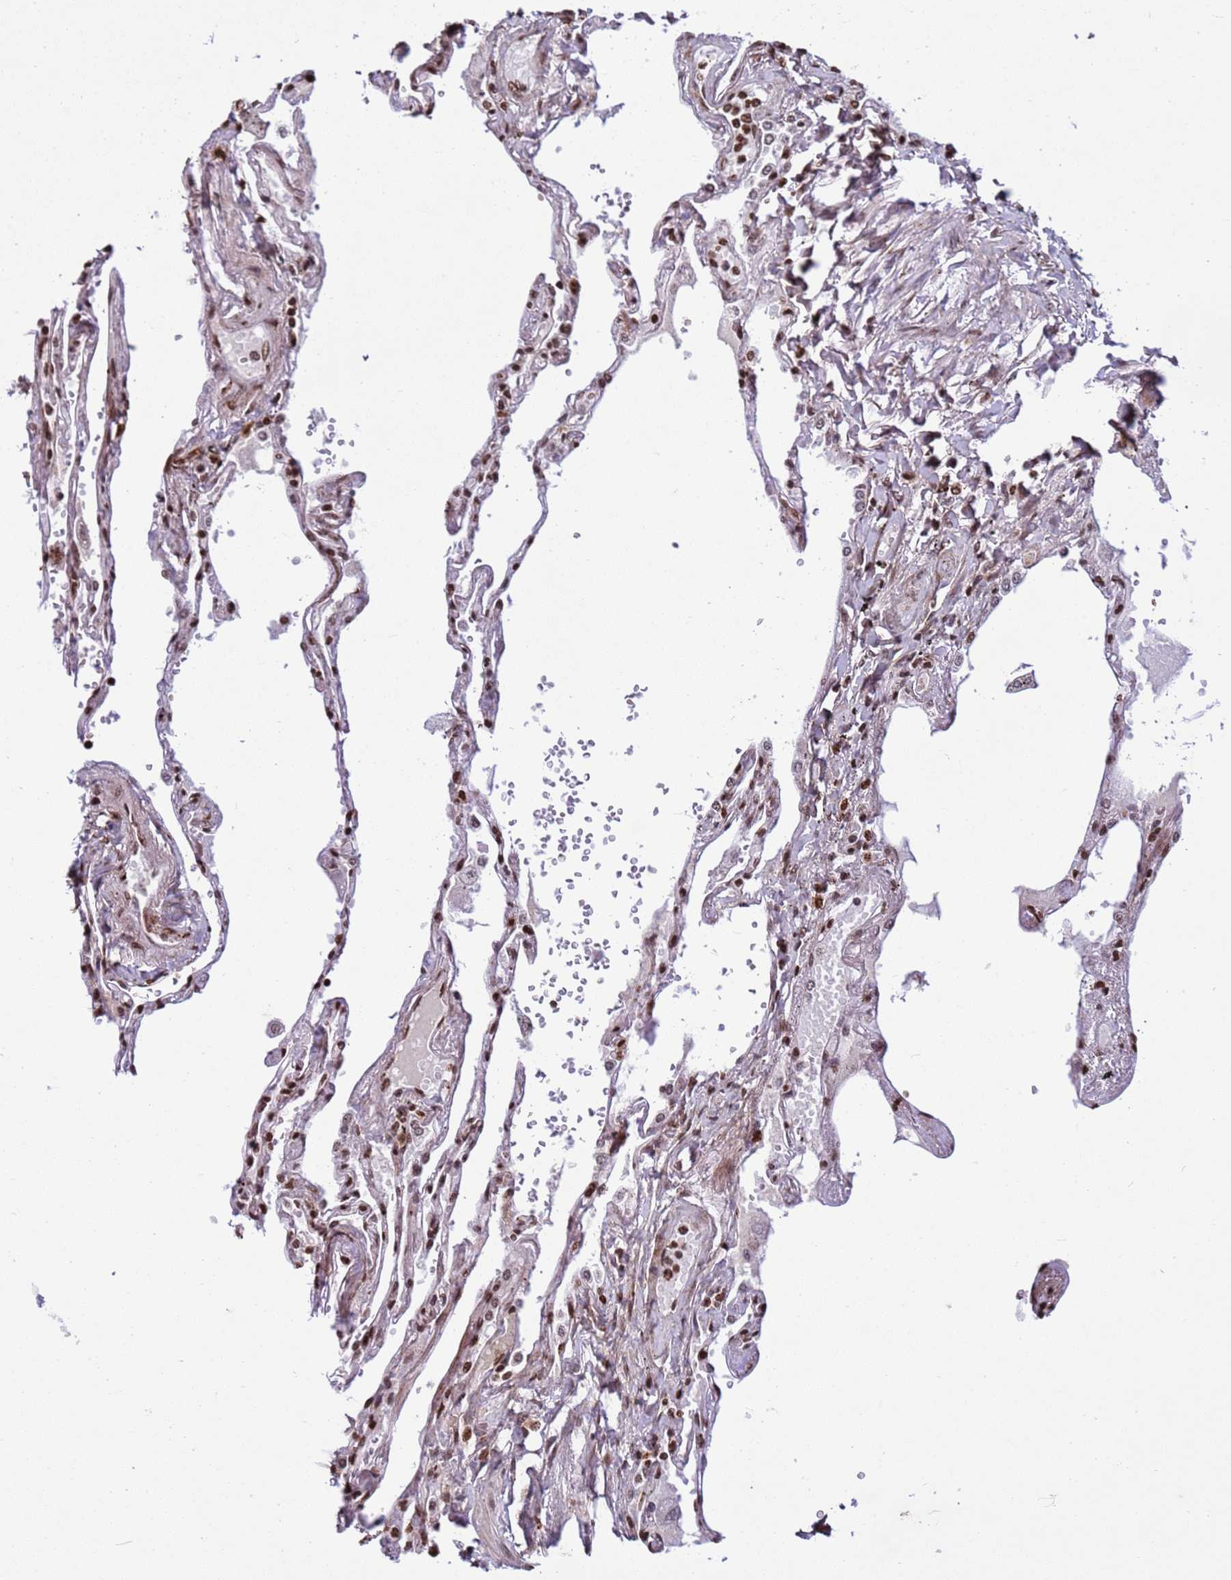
{"staining": {"intensity": "strong", "quantity": ">75%", "location": "nuclear"}, "tissue": "lung", "cell_type": "Alveolar cells", "image_type": "normal", "snomed": [{"axis": "morphology", "description": "Normal tissue, NOS"}, {"axis": "topography", "description": "Lung"}], "caption": "An immunohistochemistry micrograph of benign tissue is shown. Protein staining in brown shows strong nuclear positivity in lung within alveolar cells. (DAB IHC, brown staining for protein, blue staining for nuclei).", "gene": "H3", "patient": {"sex": "female", "age": 67}}